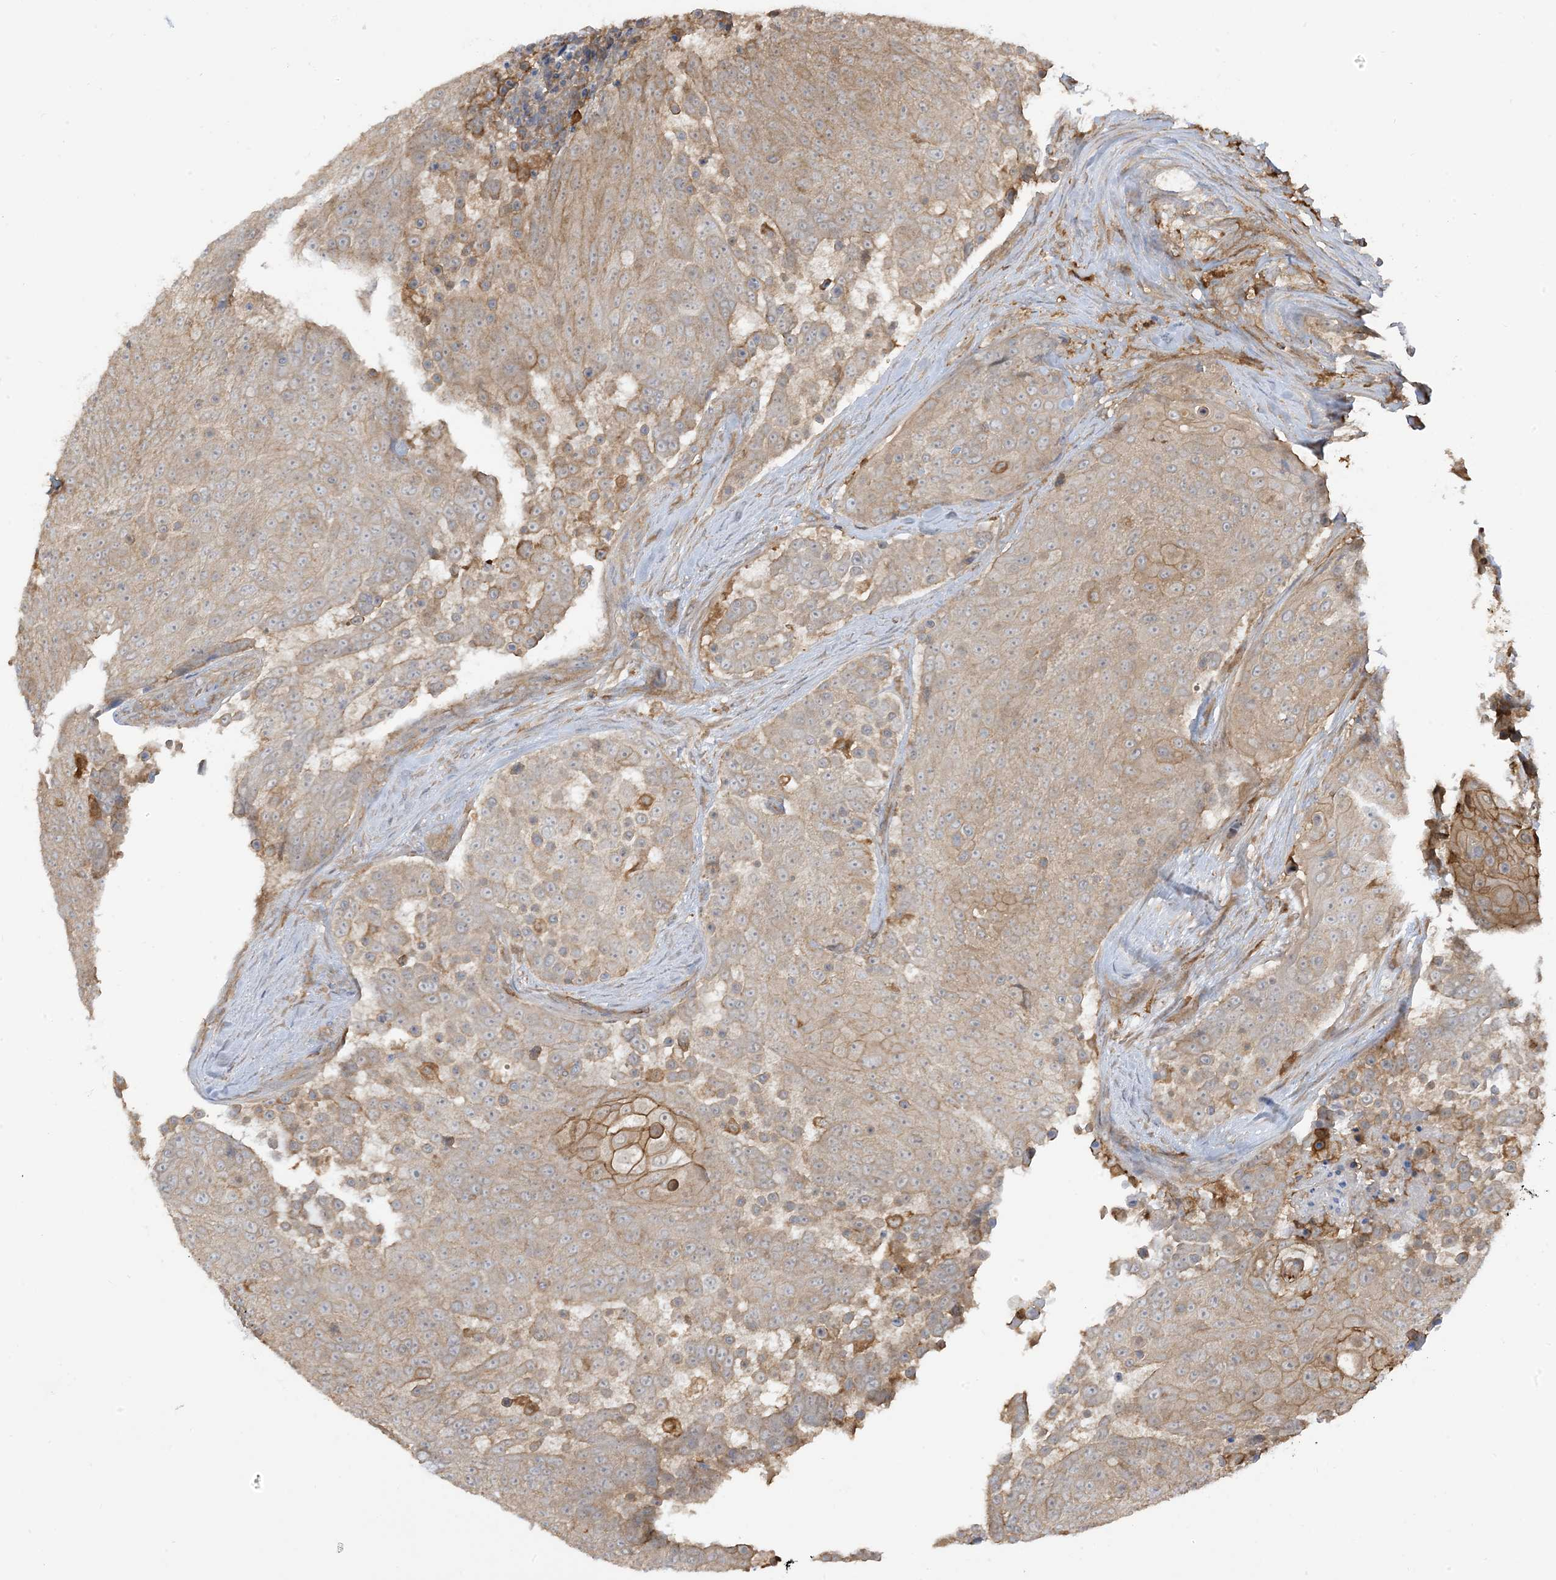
{"staining": {"intensity": "moderate", "quantity": "25%-75%", "location": "cytoplasmic/membranous"}, "tissue": "urothelial cancer", "cell_type": "Tumor cells", "image_type": "cancer", "snomed": [{"axis": "morphology", "description": "Urothelial carcinoma, High grade"}, {"axis": "topography", "description": "Urinary bladder"}], "caption": "Immunohistochemistry staining of high-grade urothelial carcinoma, which demonstrates medium levels of moderate cytoplasmic/membranous expression in approximately 25%-75% of tumor cells indicating moderate cytoplasmic/membranous protein staining. The staining was performed using DAB (brown) for protein detection and nuclei were counterstained in hematoxylin (blue).", "gene": "CAPZB", "patient": {"sex": "female", "age": 63}}